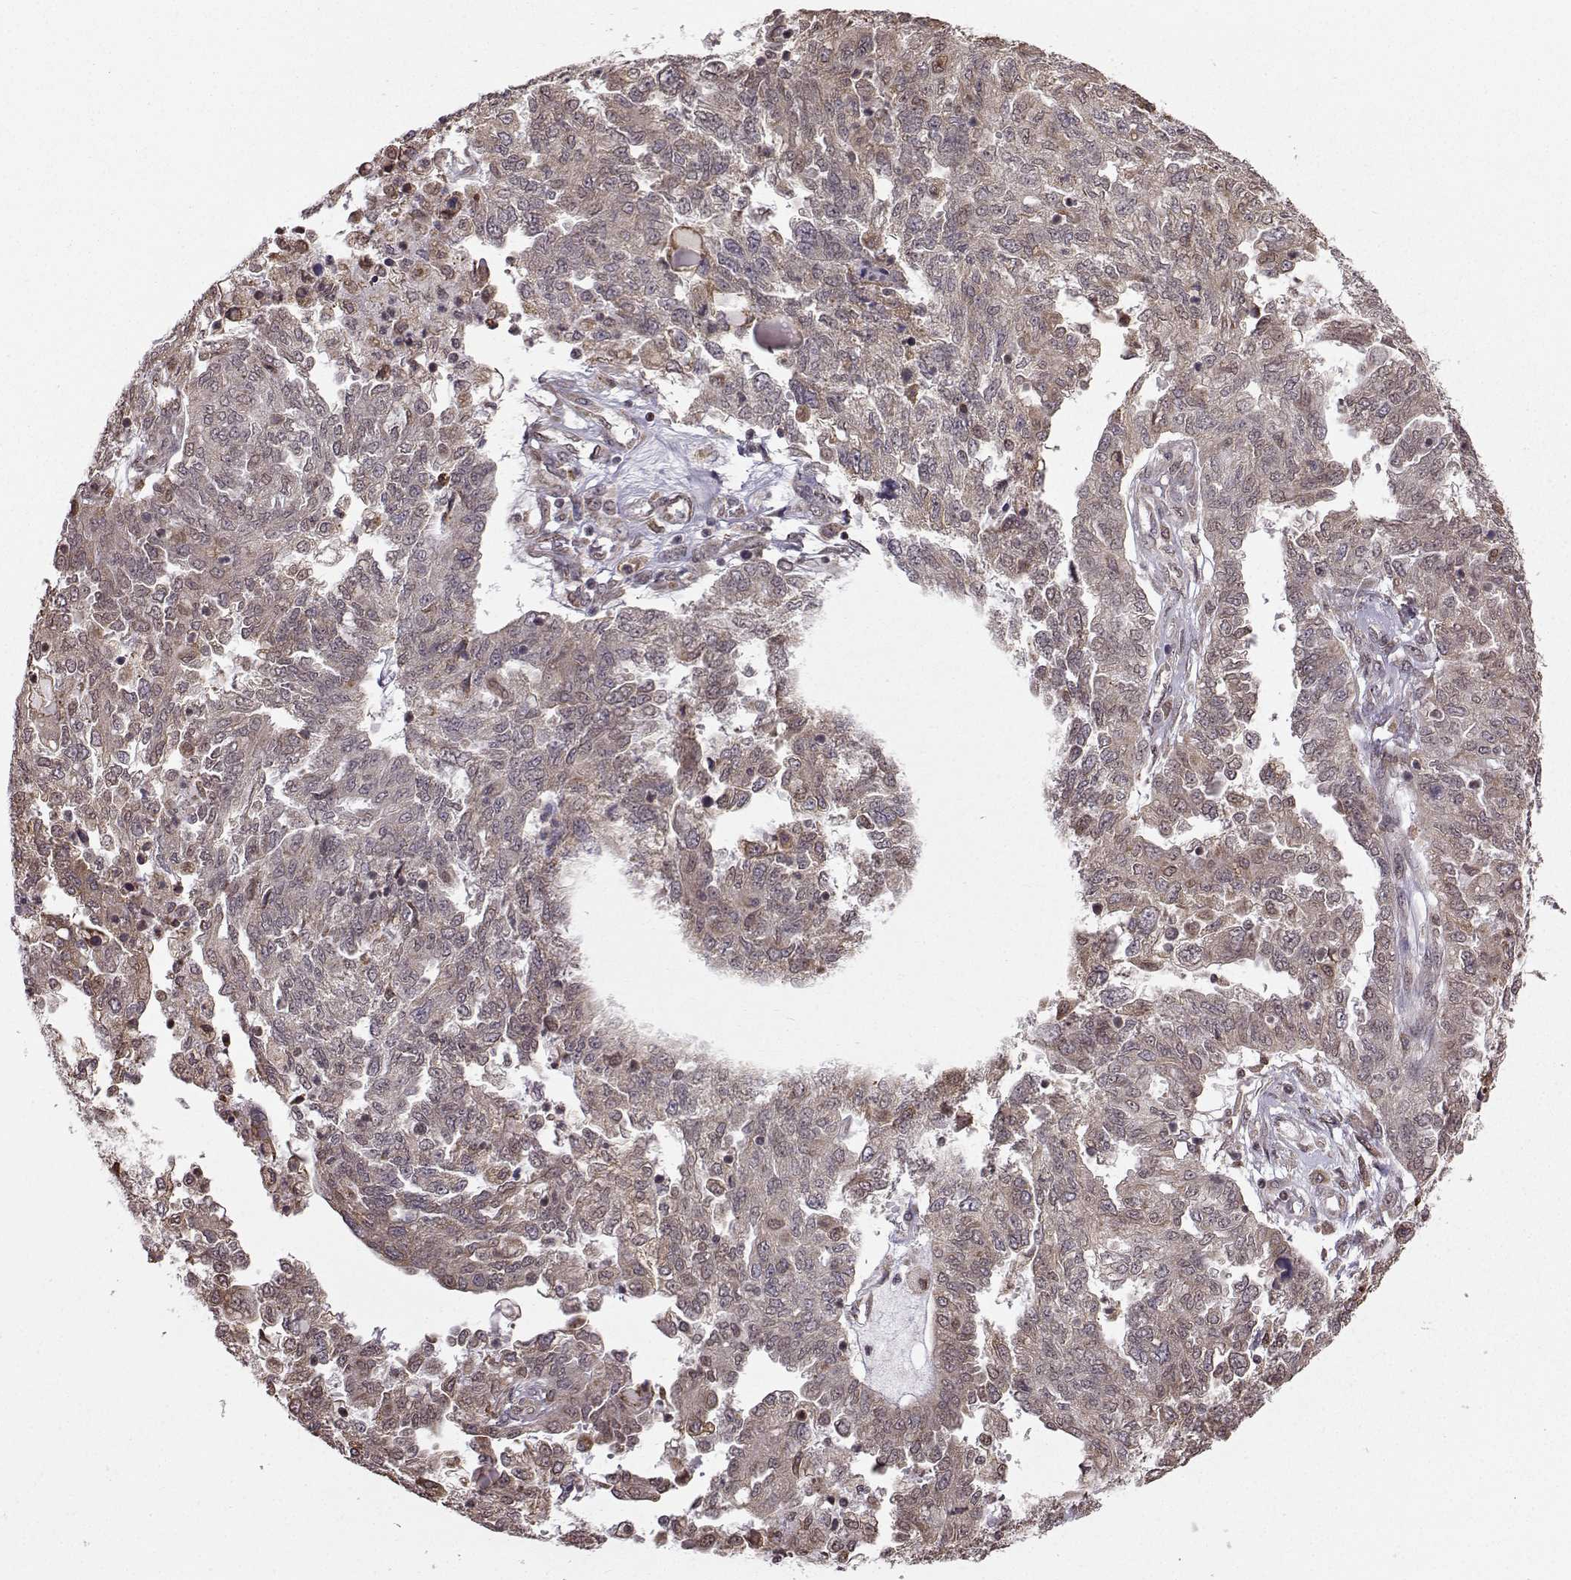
{"staining": {"intensity": "weak", "quantity": "25%-75%", "location": "cytoplasmic/membranous"}, "tissue": "ovarian cancer", "cell_type": "Tumor cells", "image_type": "cancer", "snomed": [{"axis": "morphology", "description": "Cystadenocarcinoma, serous, NOS"}, {"axis": "topography", "description": "Ovary"}], "caption": "Protein expression analysis of human ovarian cancer (serous cystadenocarcinoma) reveals weak cytoplasmic/membranous expression in approximately 25%-75% of tumor cells.", "gene": "EZH1", "patient": {"sex": "female", "age": 67}}